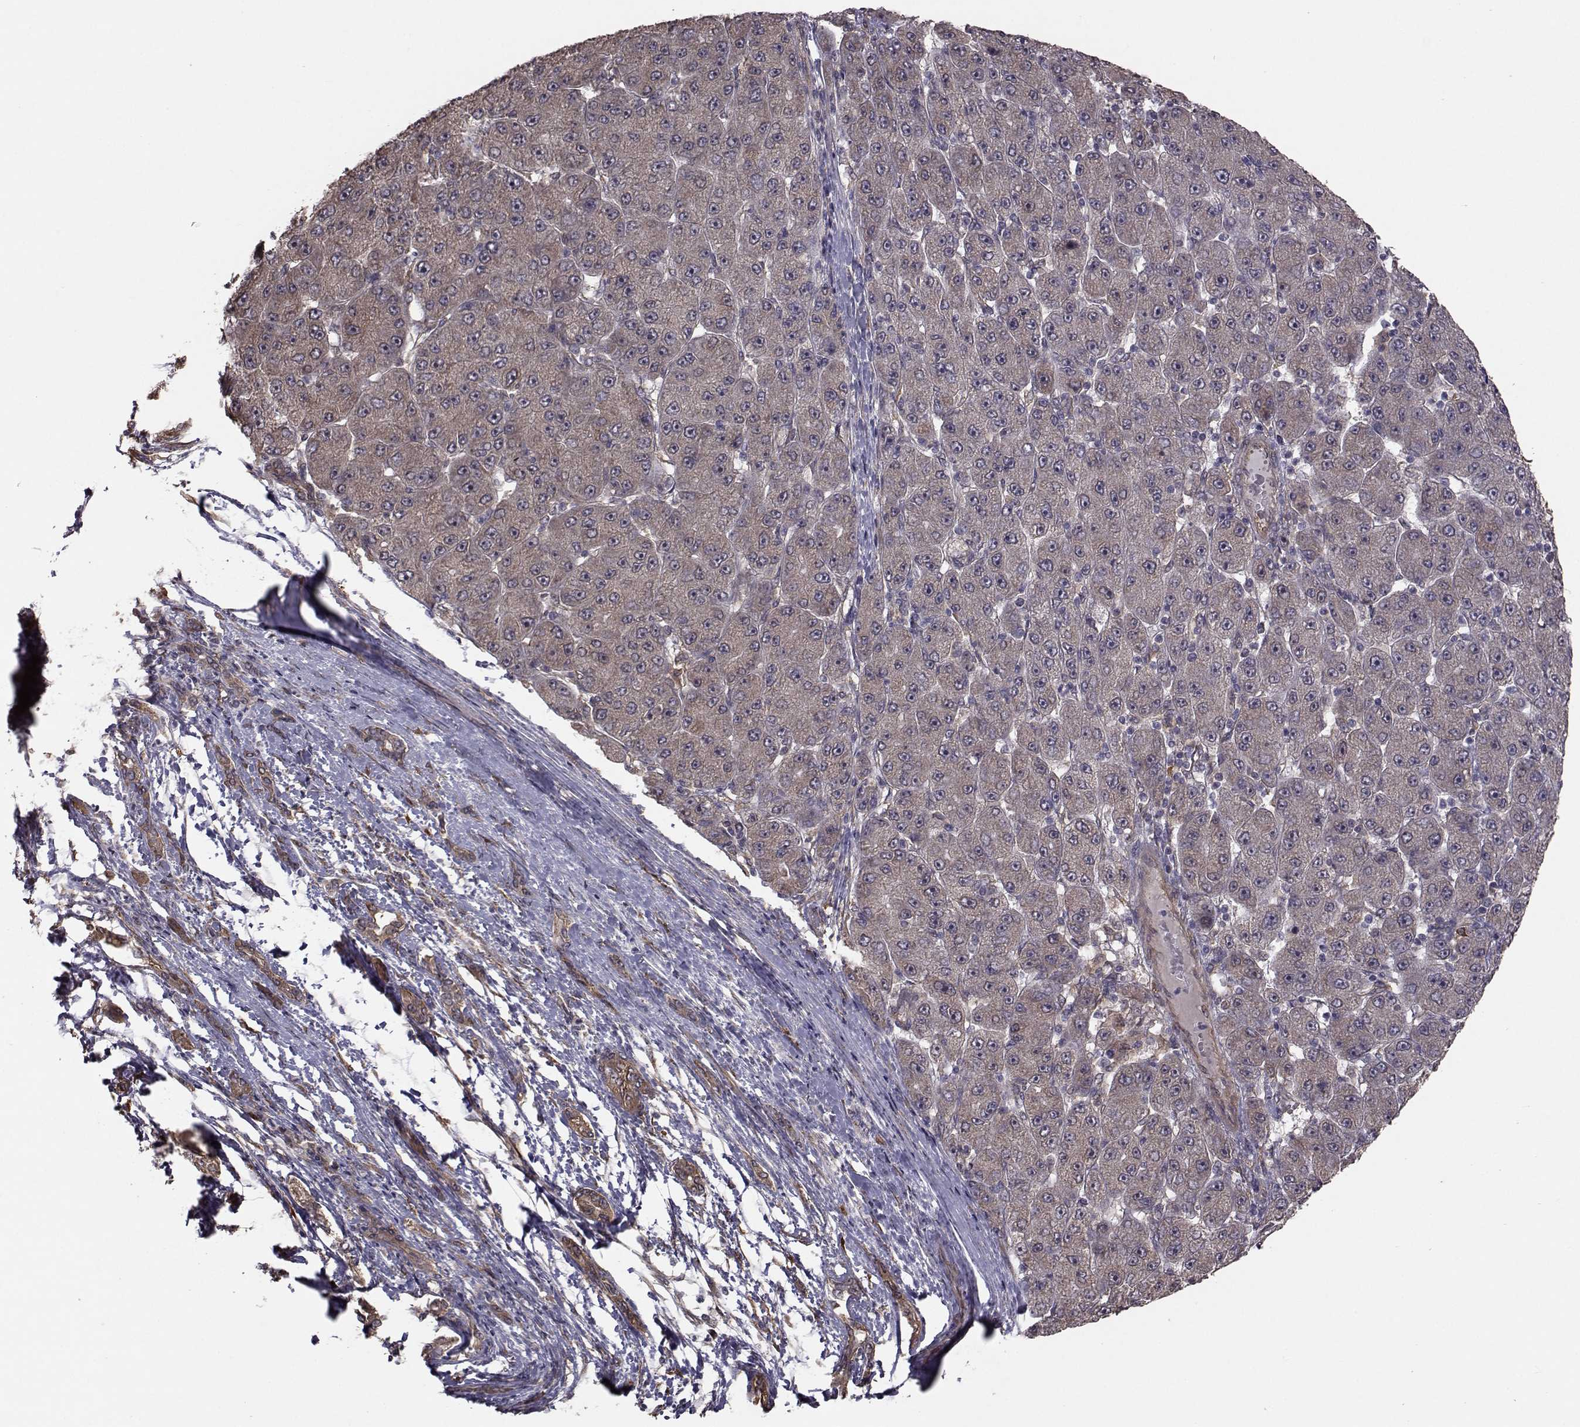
{"staining": {"intensity": "negative", "quantity": "none", "location": "none"}, "tissue": "liver cancer", "cell_type": "Tumor cells", "image_type": "cancer", "snomed": [{"axis": "morphology", "description": "Carcinoma, Hepatocellular, NOS"}, {"axis": "topography", "description": "Liver"}], "caption": "Tumor cells show no significant protein staining in liver hepatocellular carcinoma.", "gene": "TRIP10", "patient": {"sex": "male", "age": 67}}